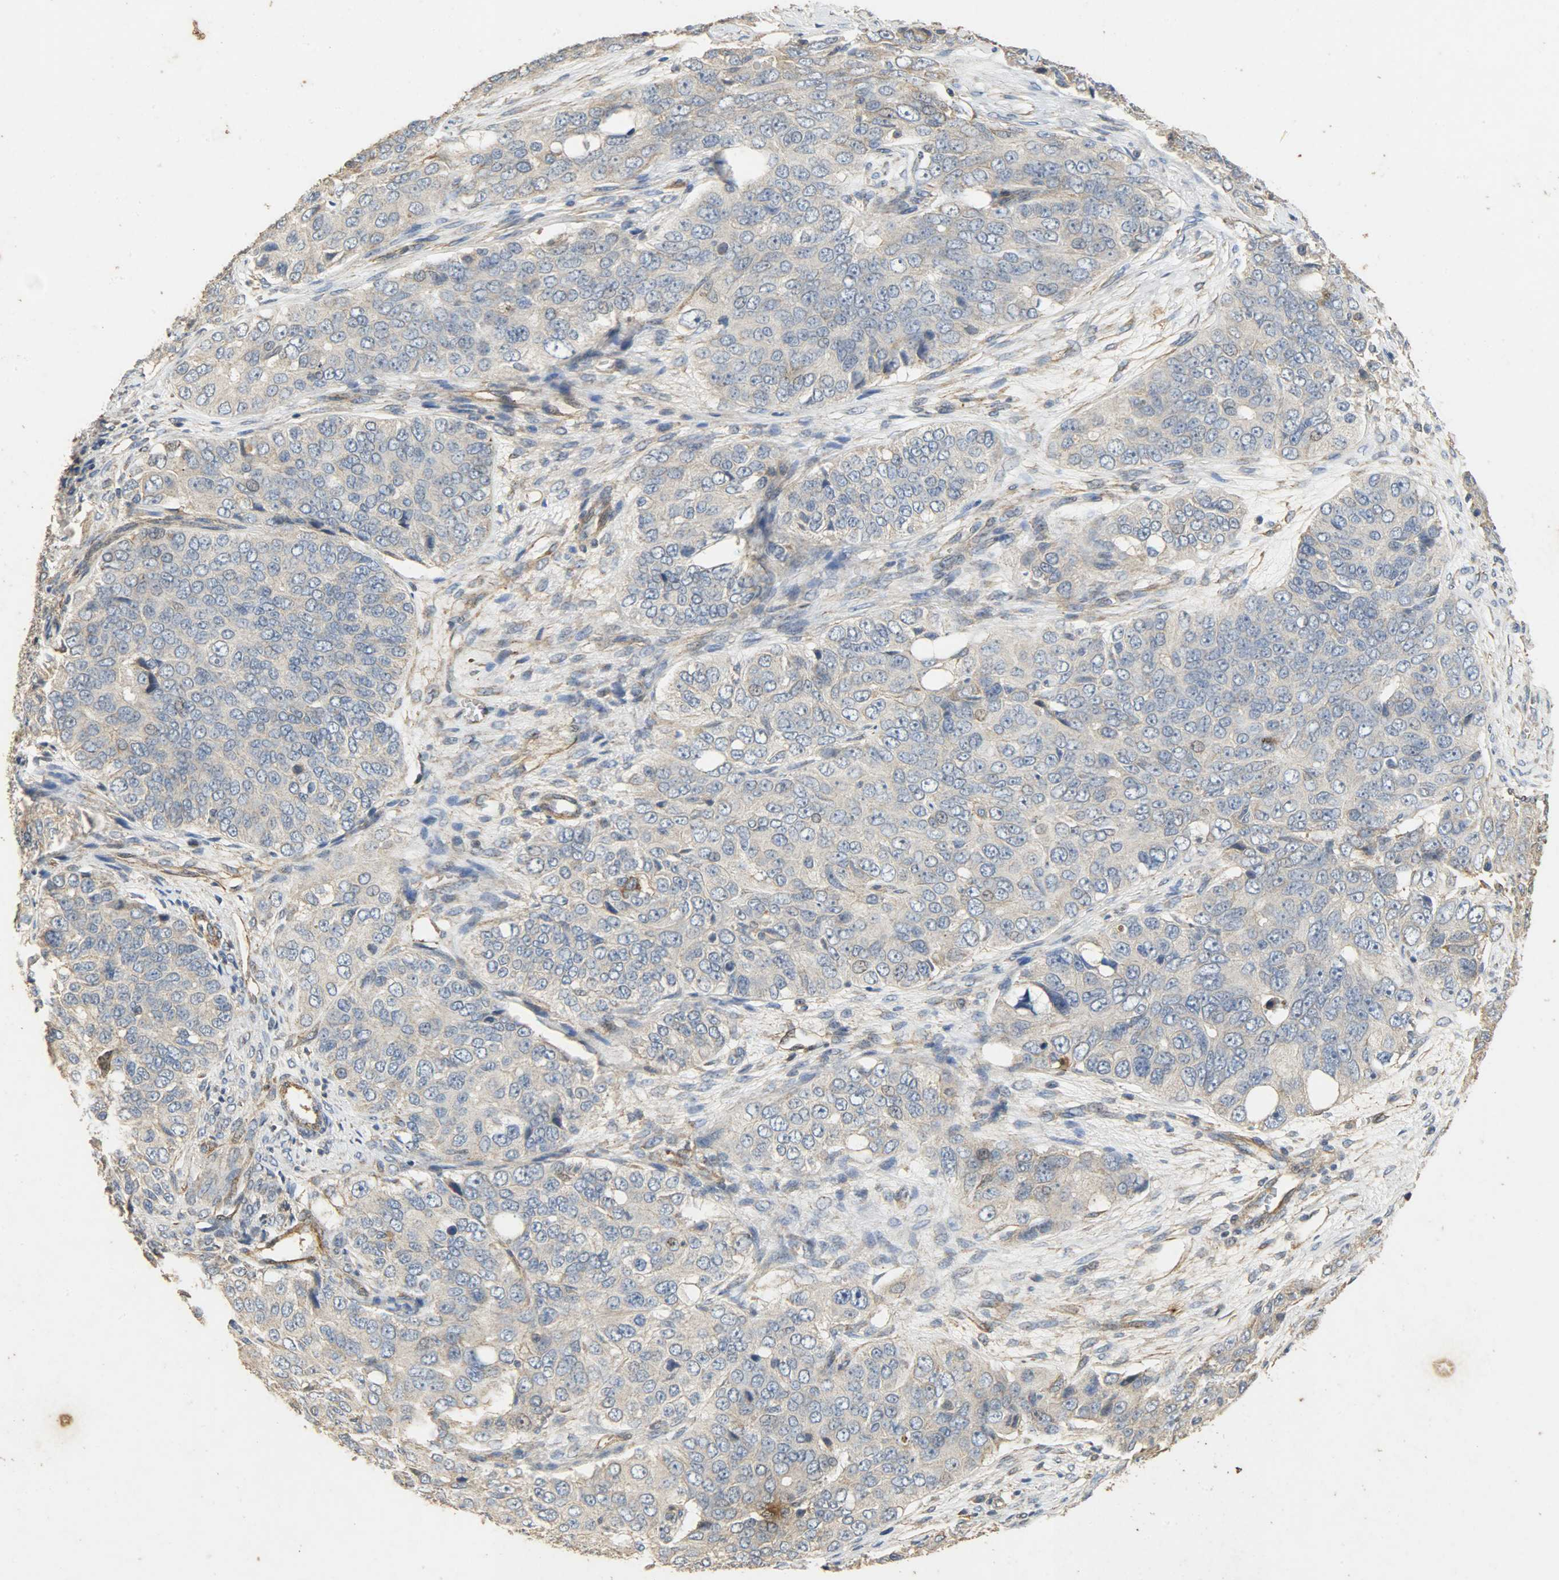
{"staining": {"intensity": "negative", "quantity": "none", "location": "none"}, "tissue": "ovarian cancer", "cell_type": "Tumor cells", "image_type": "cancer", "snomed": [{"axis": "morphology", "description": "Carcinoma, endometroid"}, {"axis": "topography", "description": "Ovary"}], "caption": "Image shows no protein positivity in tumor cells of ovarian cancer tissue.", "gene": "TPM4", "patient": {"sex": "female", "age": 51}}